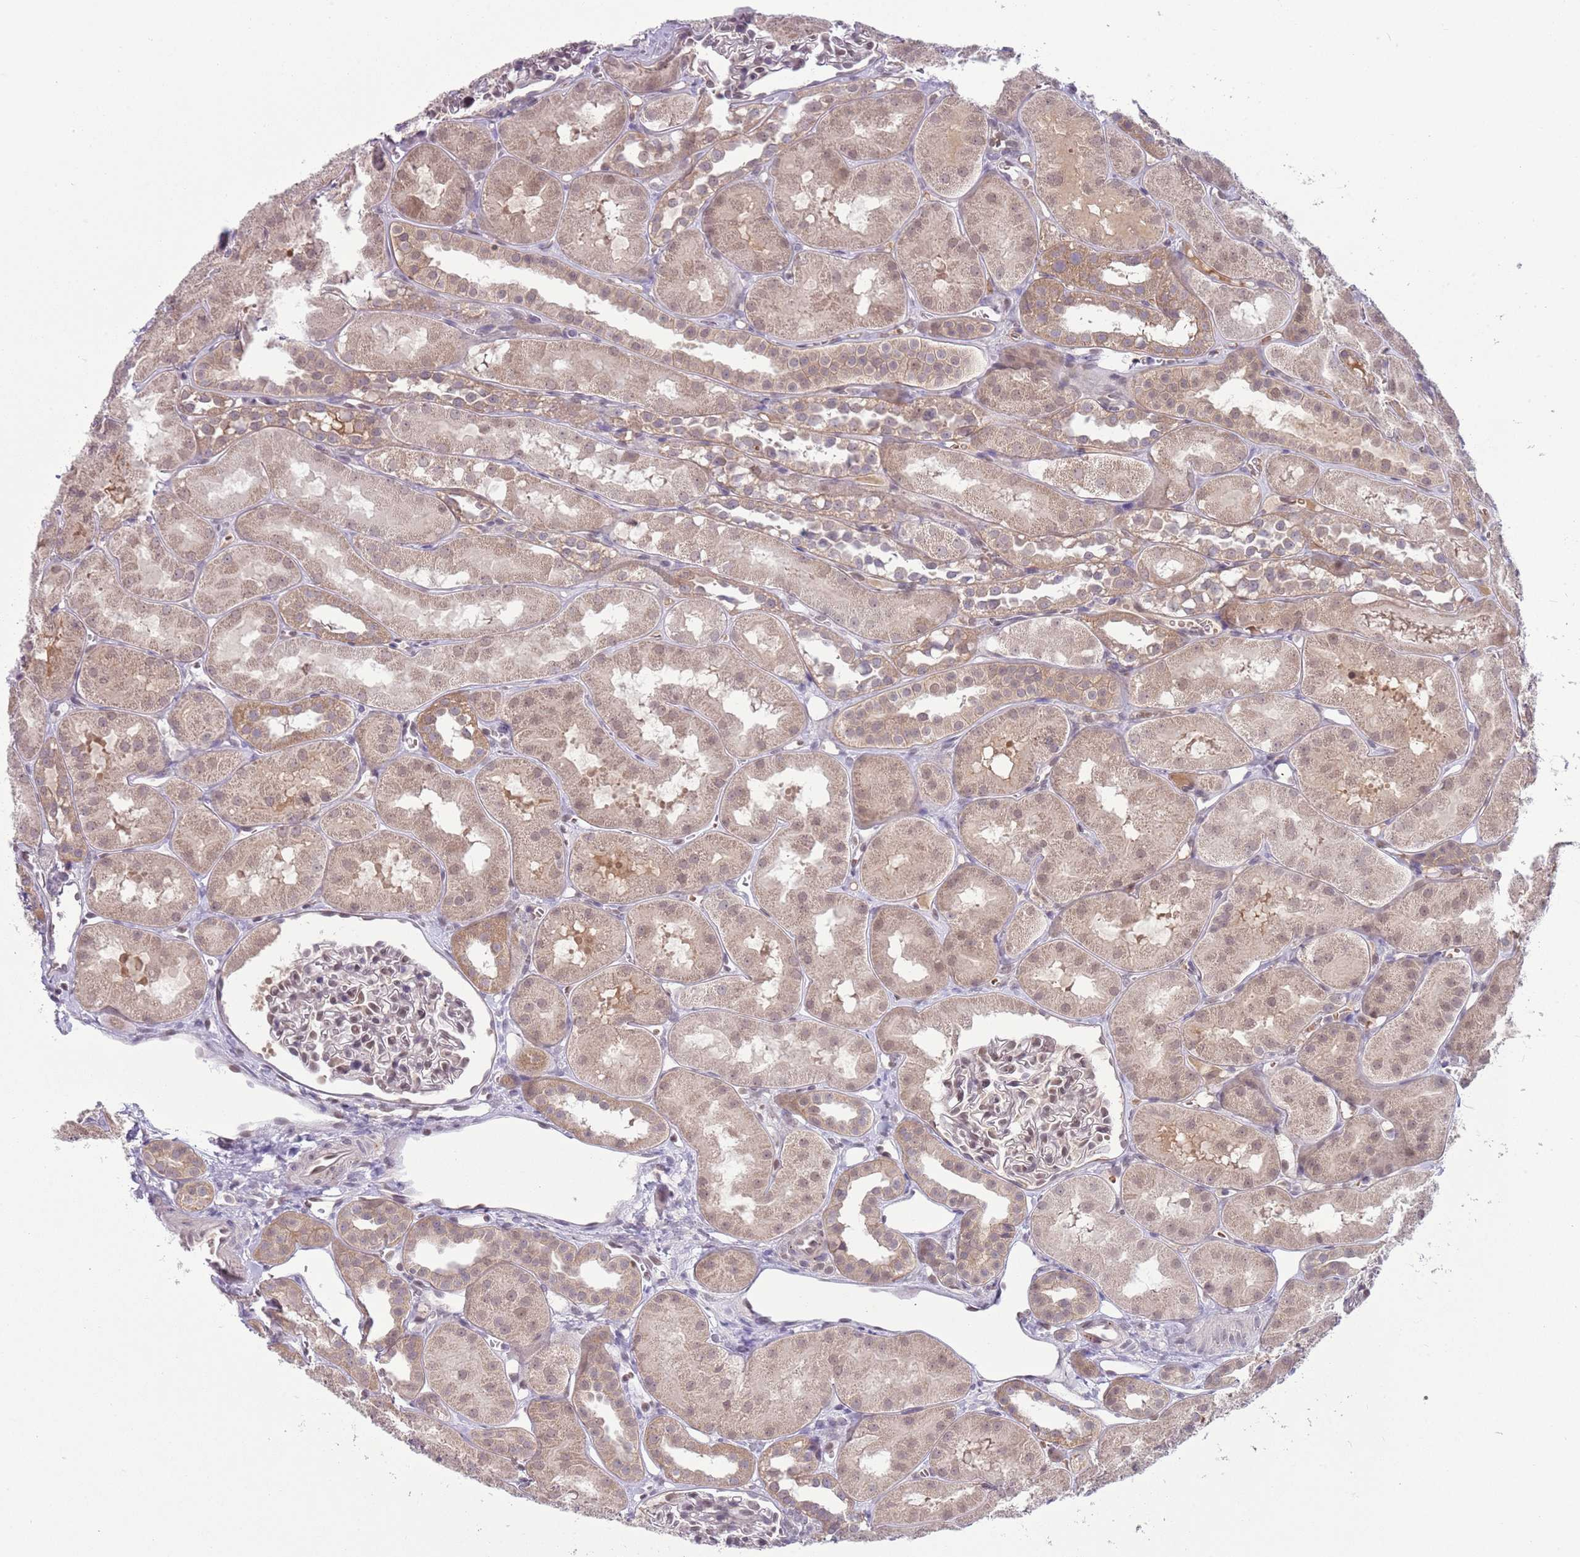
{"staining": {"intensity": "weak", "quantity": "<25%", "location": "nuclear"}, "tissue": "kidney", "cell_type": "Cells in glomeruli", "image_type": "normal", "snomed": [{"axis": "morphology", "description": "Normal tissue, NOS"}, {"axis": "topography", "description": "Kidney"}, {"axis": "topography", "description": "Urinary bladder"}], "caption": "A histopathology image of kidney stained for a protein reveals no brown staining in cells in glomeruli. (DAB IHC, high magnification).", "gene": "TM2D1", "patient": {"sex": "male", "age": 16}}